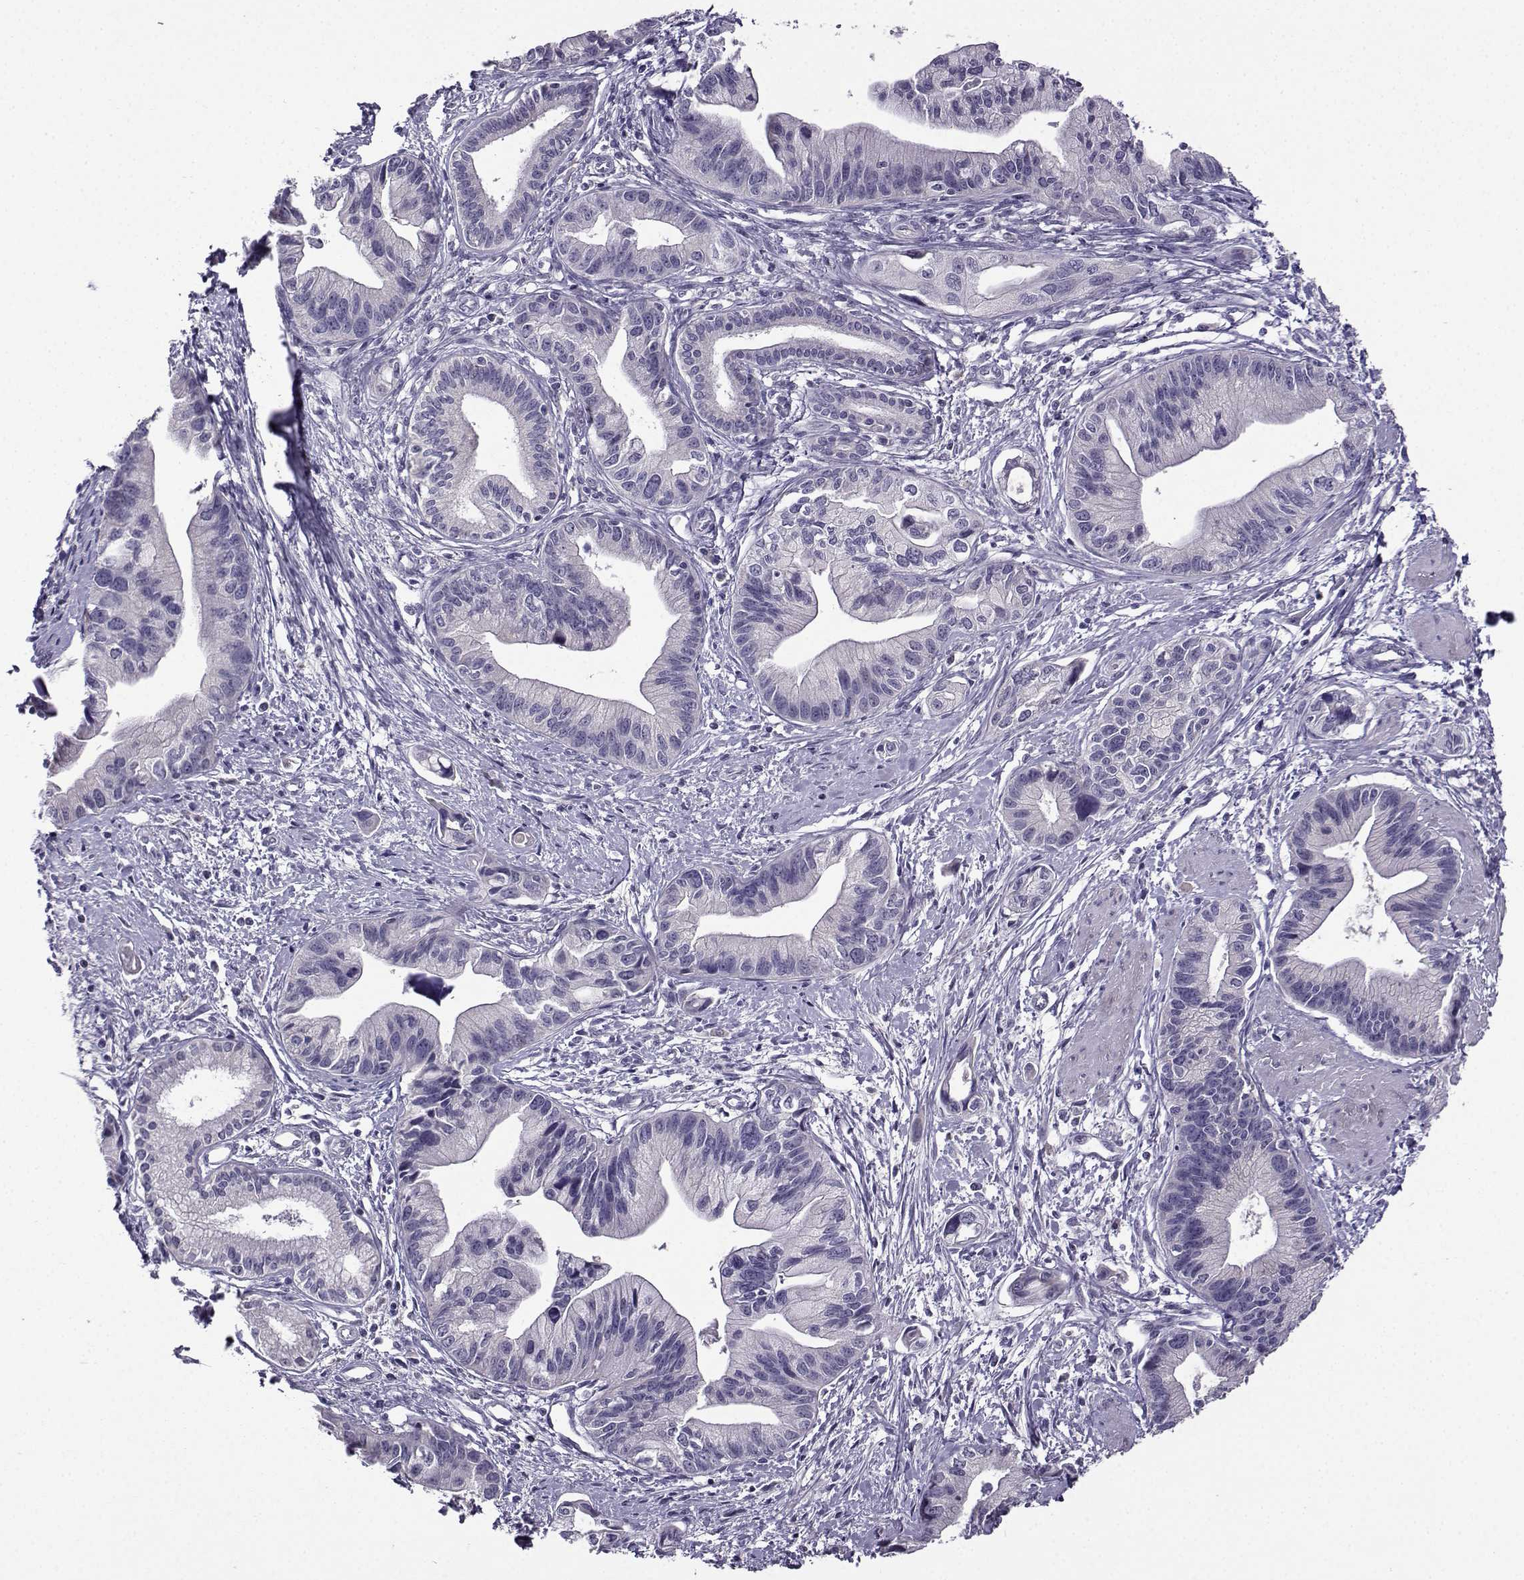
{"staining": {"intensity": "negative", "quantity": "none", "location": "none"}, "tissue": "pancreatic cancer", "cell_type": "Tumor cells", "image_type": "cancer", "snomed": [{"axis": "morphology", "description": "Adenocarcinoma, NOS"}, {"axis": "topography", "description": "Pancreas"}], "caption": "Immunohistochemistry (IHC) image of pancreatic cancer (adenocarcinoma) stained for a protein (brown), which exhibits no expression in tumor cells.", "gene": "CRYBB1", "patient": {"sex": "female", "age": 61}}